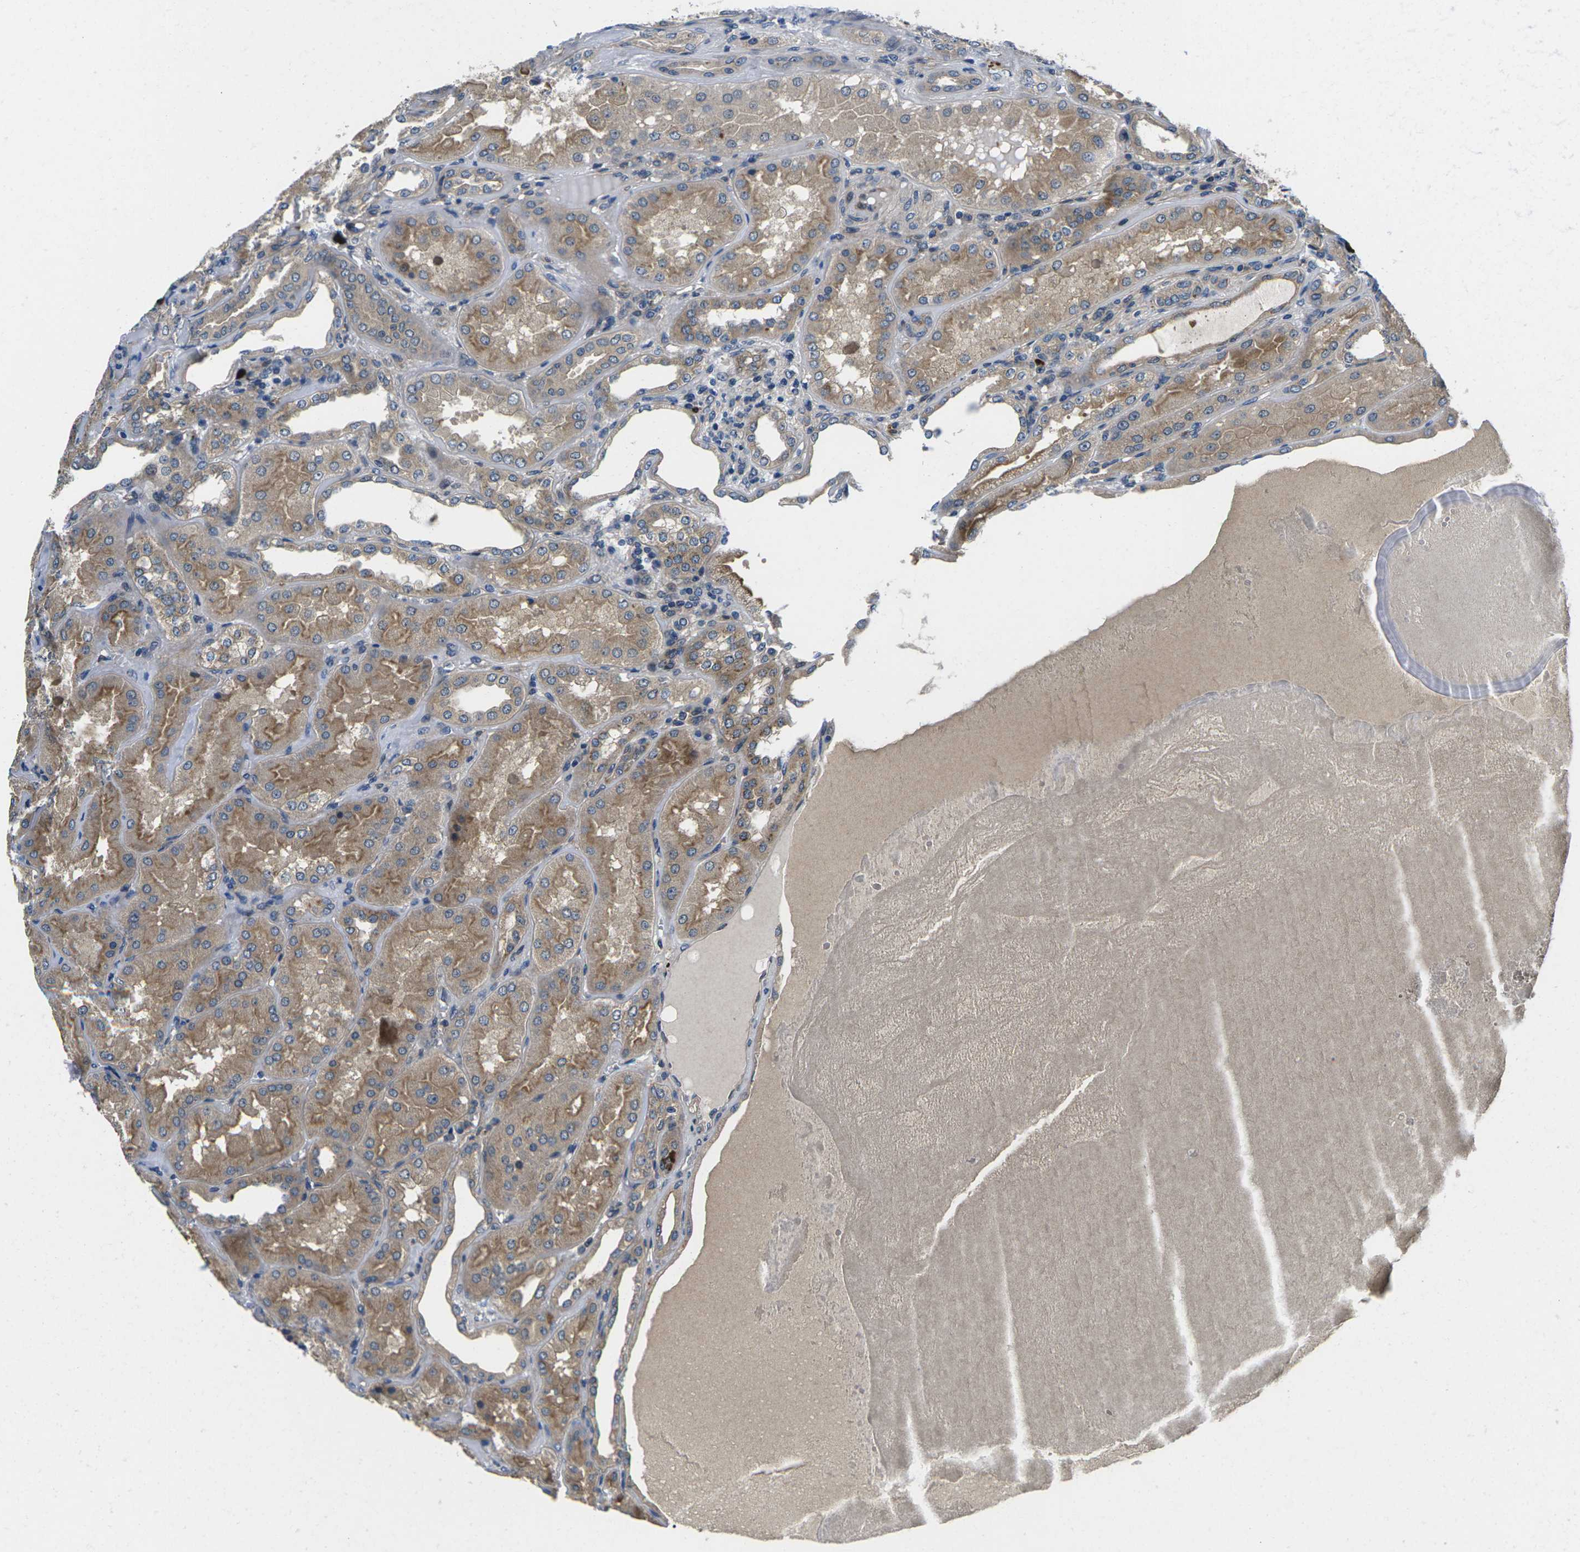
{"staining": {"intensity": "moderate", "quantity": ">75%", "location": "cytoplasmic/membranous"}, "tissue": "kidney", "cell_type": "Cells in glomeruli", "image_type": "normal", "snomed": [{"axis": "morphology", "description": "Normal tissue, NOS"}, {"axis": "topography", "description": "Kidney"}], "caption": "Protein staining of unremarkable kidney displays moderate cytoplasmic/membranous expression in approximately >75% of cells in glomeruli.", "gene": "PLCE1", "patient": {"sex": "female", "age": 56}}